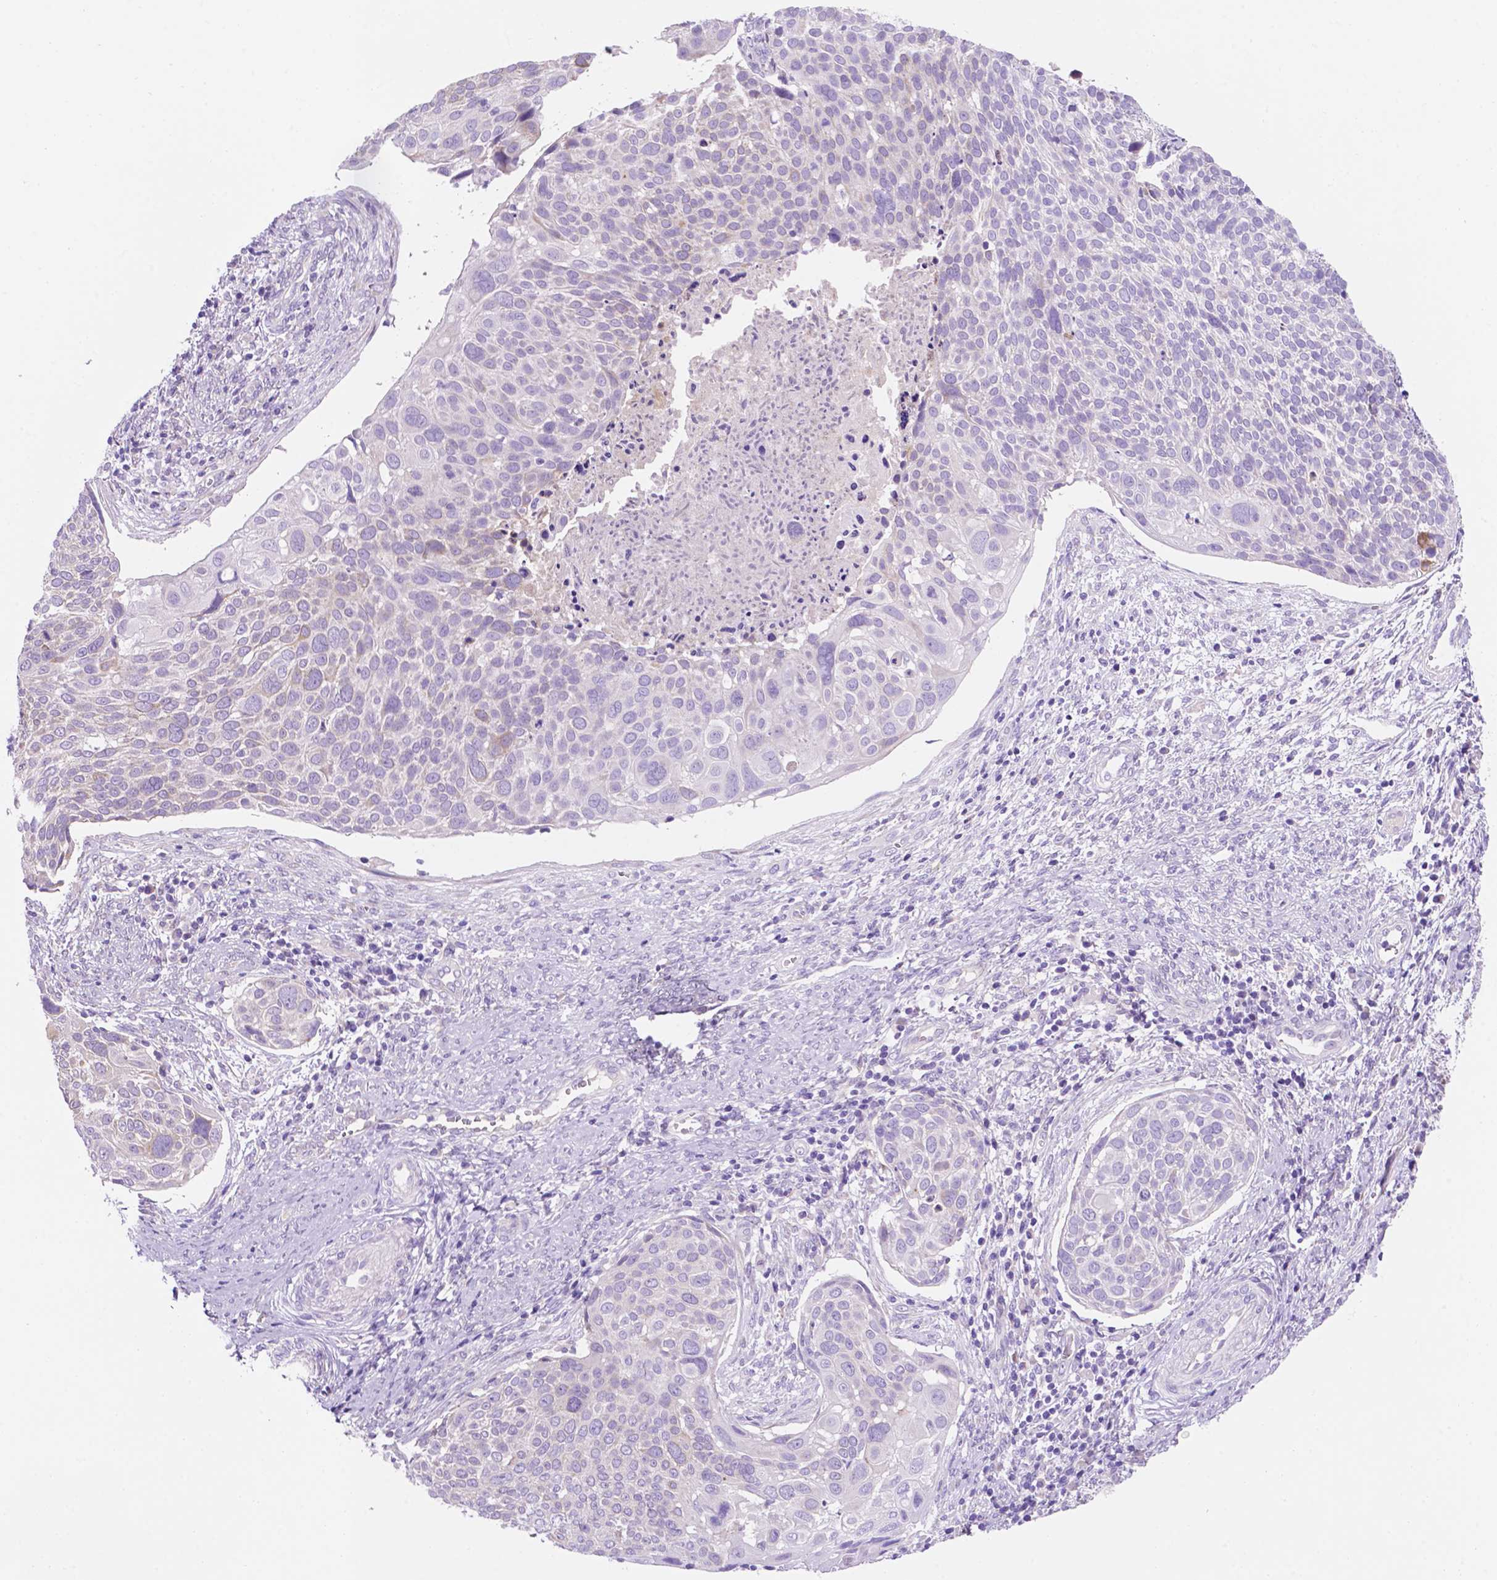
{"staining": {"intensity": "negative", "quantity": "none", "location": "none"}, "tissue": "cervical cancer", "cell_type": "Tumor cells", "image_type": "cancer", "snomed": [{"axis": "morphology", "description": "Squamous cell carcinoma, NOS"}, {"axis": "topography", "description": "Cervix"}], "caption": "DAB immunohistochemical staining of human cervical cancer (squamous cell carcinoma) demonstrates no significant positivity in tumor cells. (DAB immunohistochemistry (IHC), high magnification).", "gene": "CEACAM7", "patient": {"sex": "female", "age": 39}}